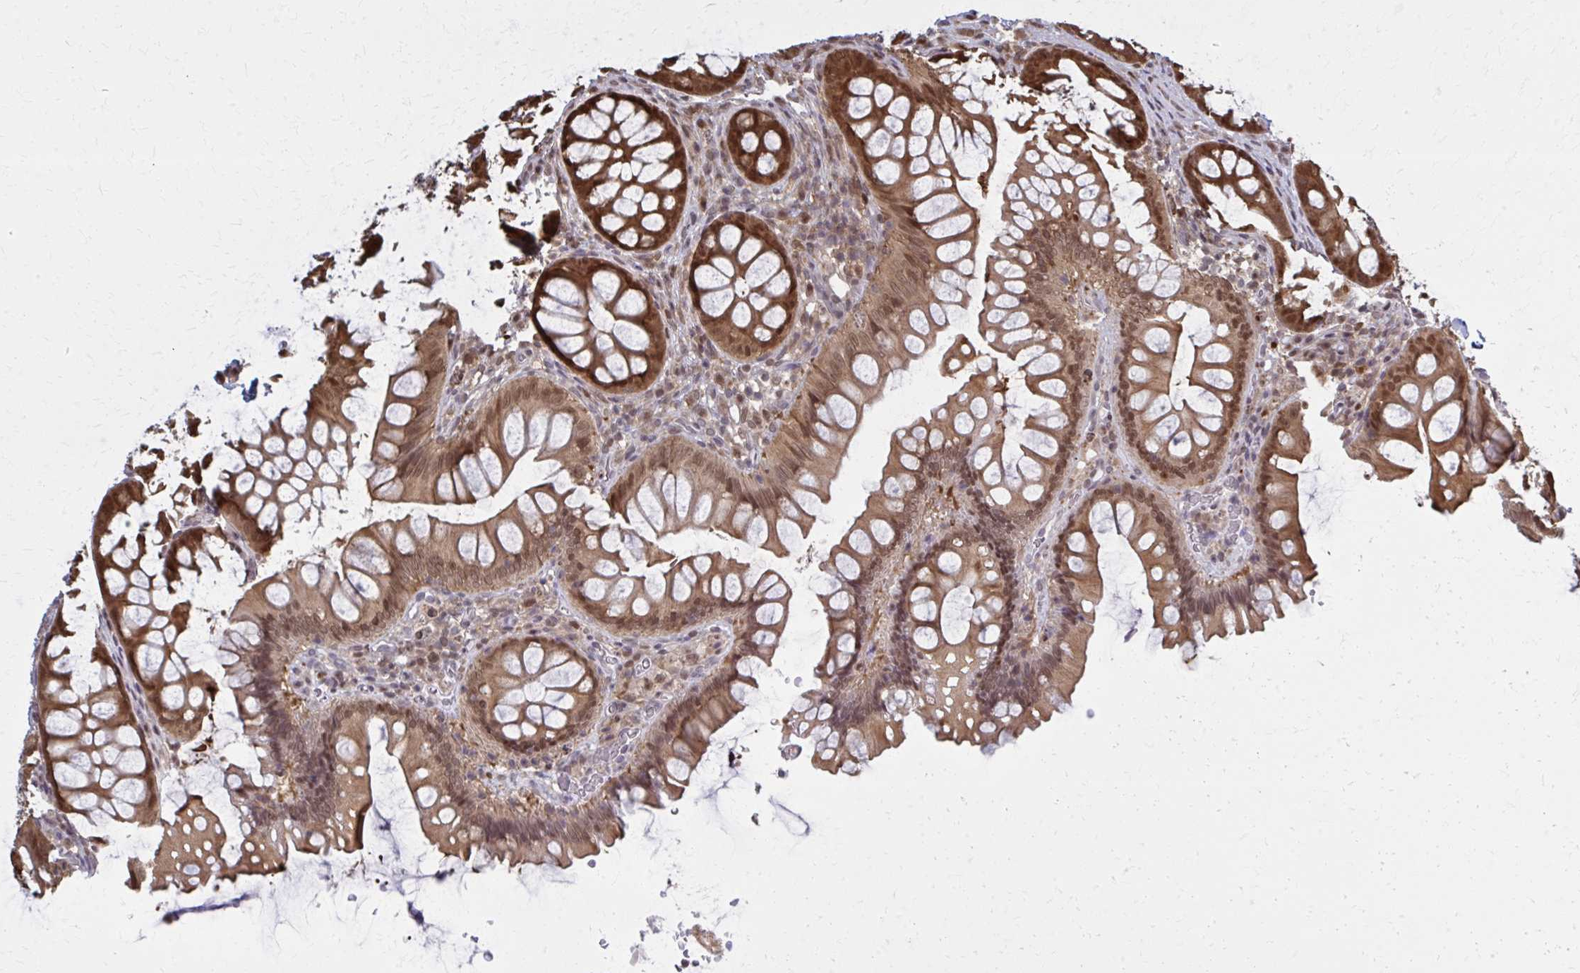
{"staining": {"intensity": "weak", "quantity": "25%-75%", "location": "nuclear"}, "tissue": "colon", "cell_type": "Endothelial cells", "image_type": "normal", "snomed": [{"axis": "morphology", "description": "Normal tissue, NOS"}, {"axis": "morphology", "description": "Adenoma, NOS"}, {"axis": "topography", "description": "Soft tissue"}, {"axis": "topography", "description": "Colon"}], "caption": "High-power microscopy captured an immunohistochemistry photomicrograph of unremarkable colon, revealing weak nuclear expression in about 25%-75% of endothelial cells. (IHC, brightfield microscopy, high magnification).", "gene": "MDH1", "patient": {"sex": "male", "age": 47}}